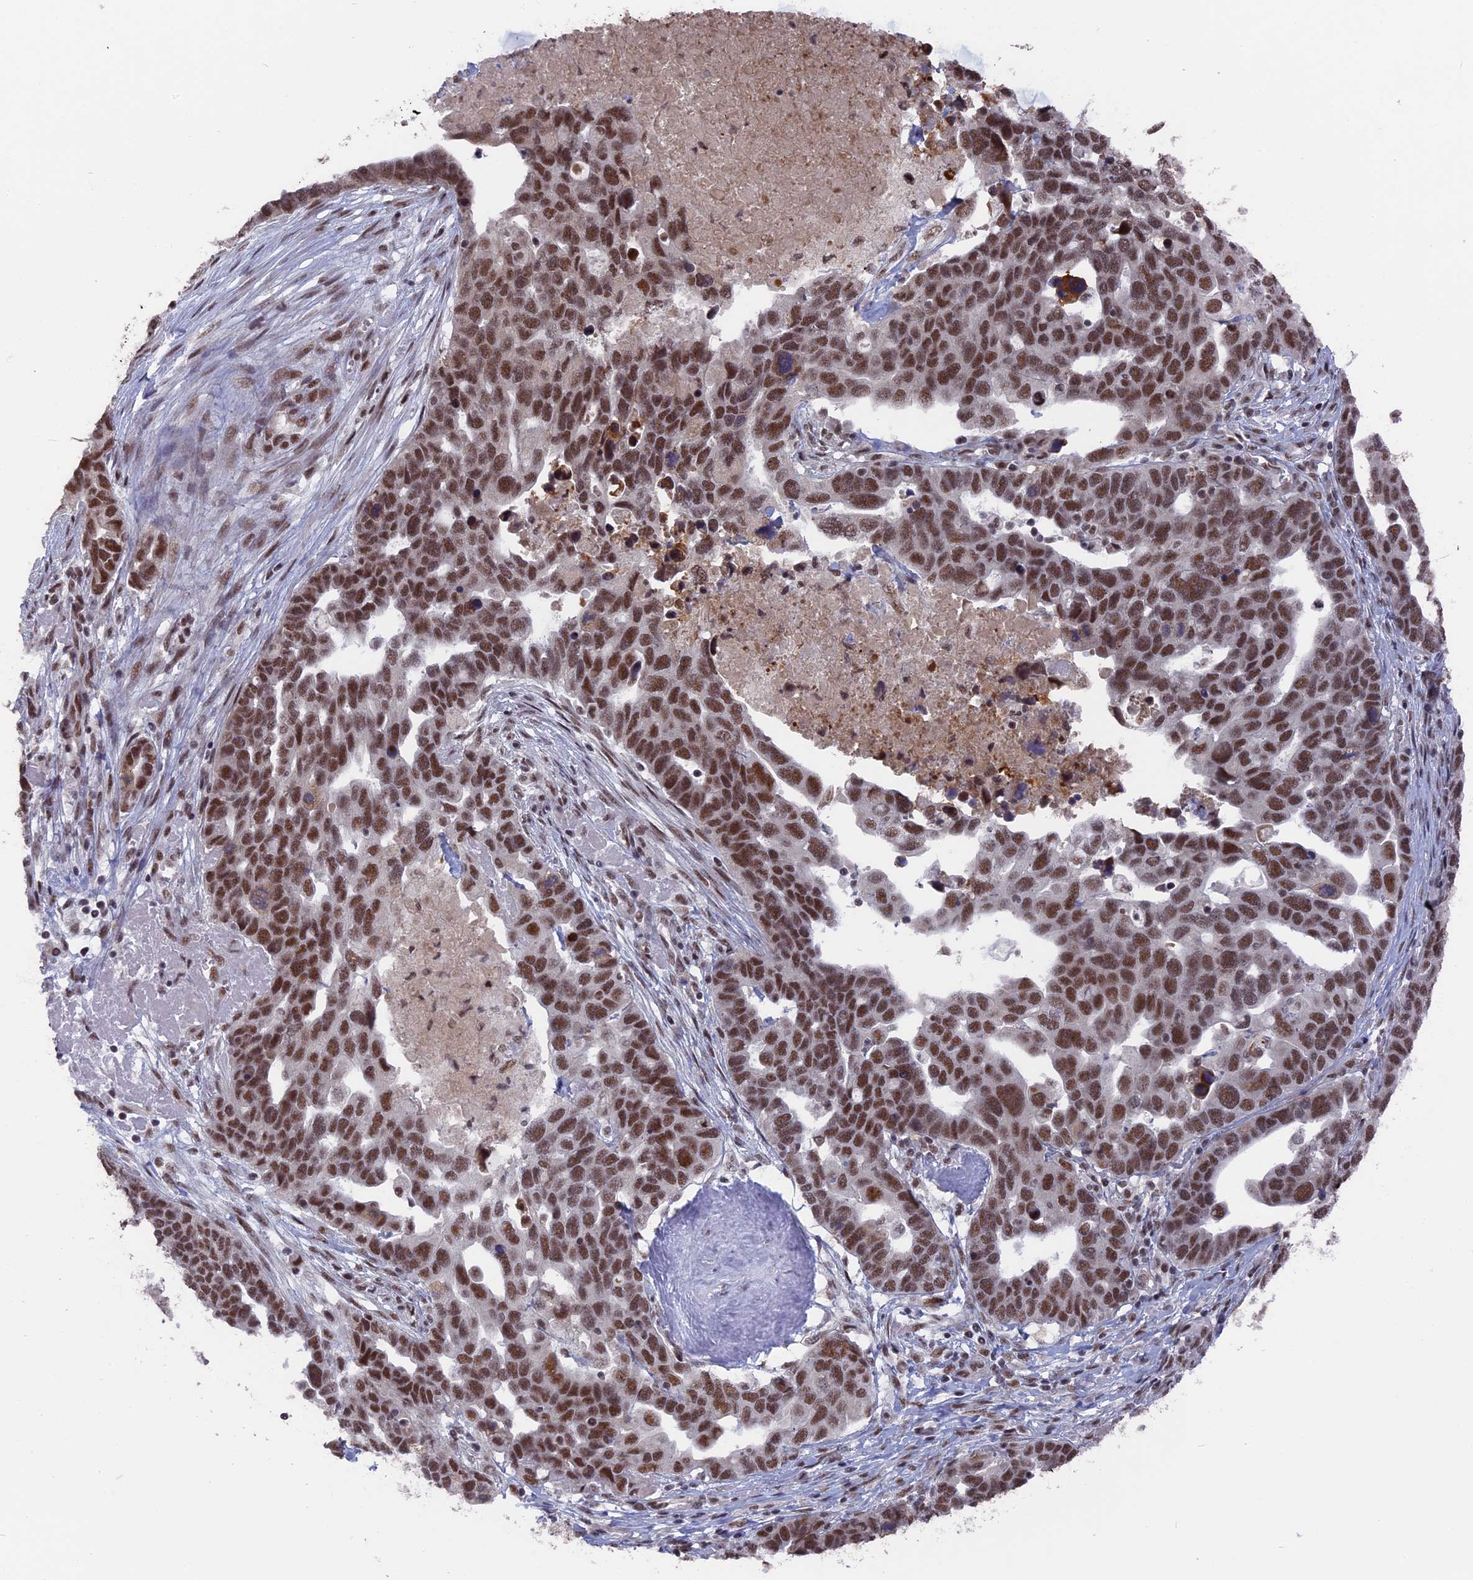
{"staining": {"intensity": "moderate", "quantity": ">75%", "location": "nuclear"}, "tissue": "ovarian cancer", "cell_type": "Tumor cells", "image_type": "cancer", "snomed": [{"axis": "morphology", "description": "Cystadenocarcinoma, serous, NOS"}, {"axis": "topography", "description": "Ovary"}], "caption": "Ovarian cancer stained with a protein marker exhibits moderate staining in tumor cells.", "gene": "SF3A2", "patient": {"sex": "female", "age": 54}}